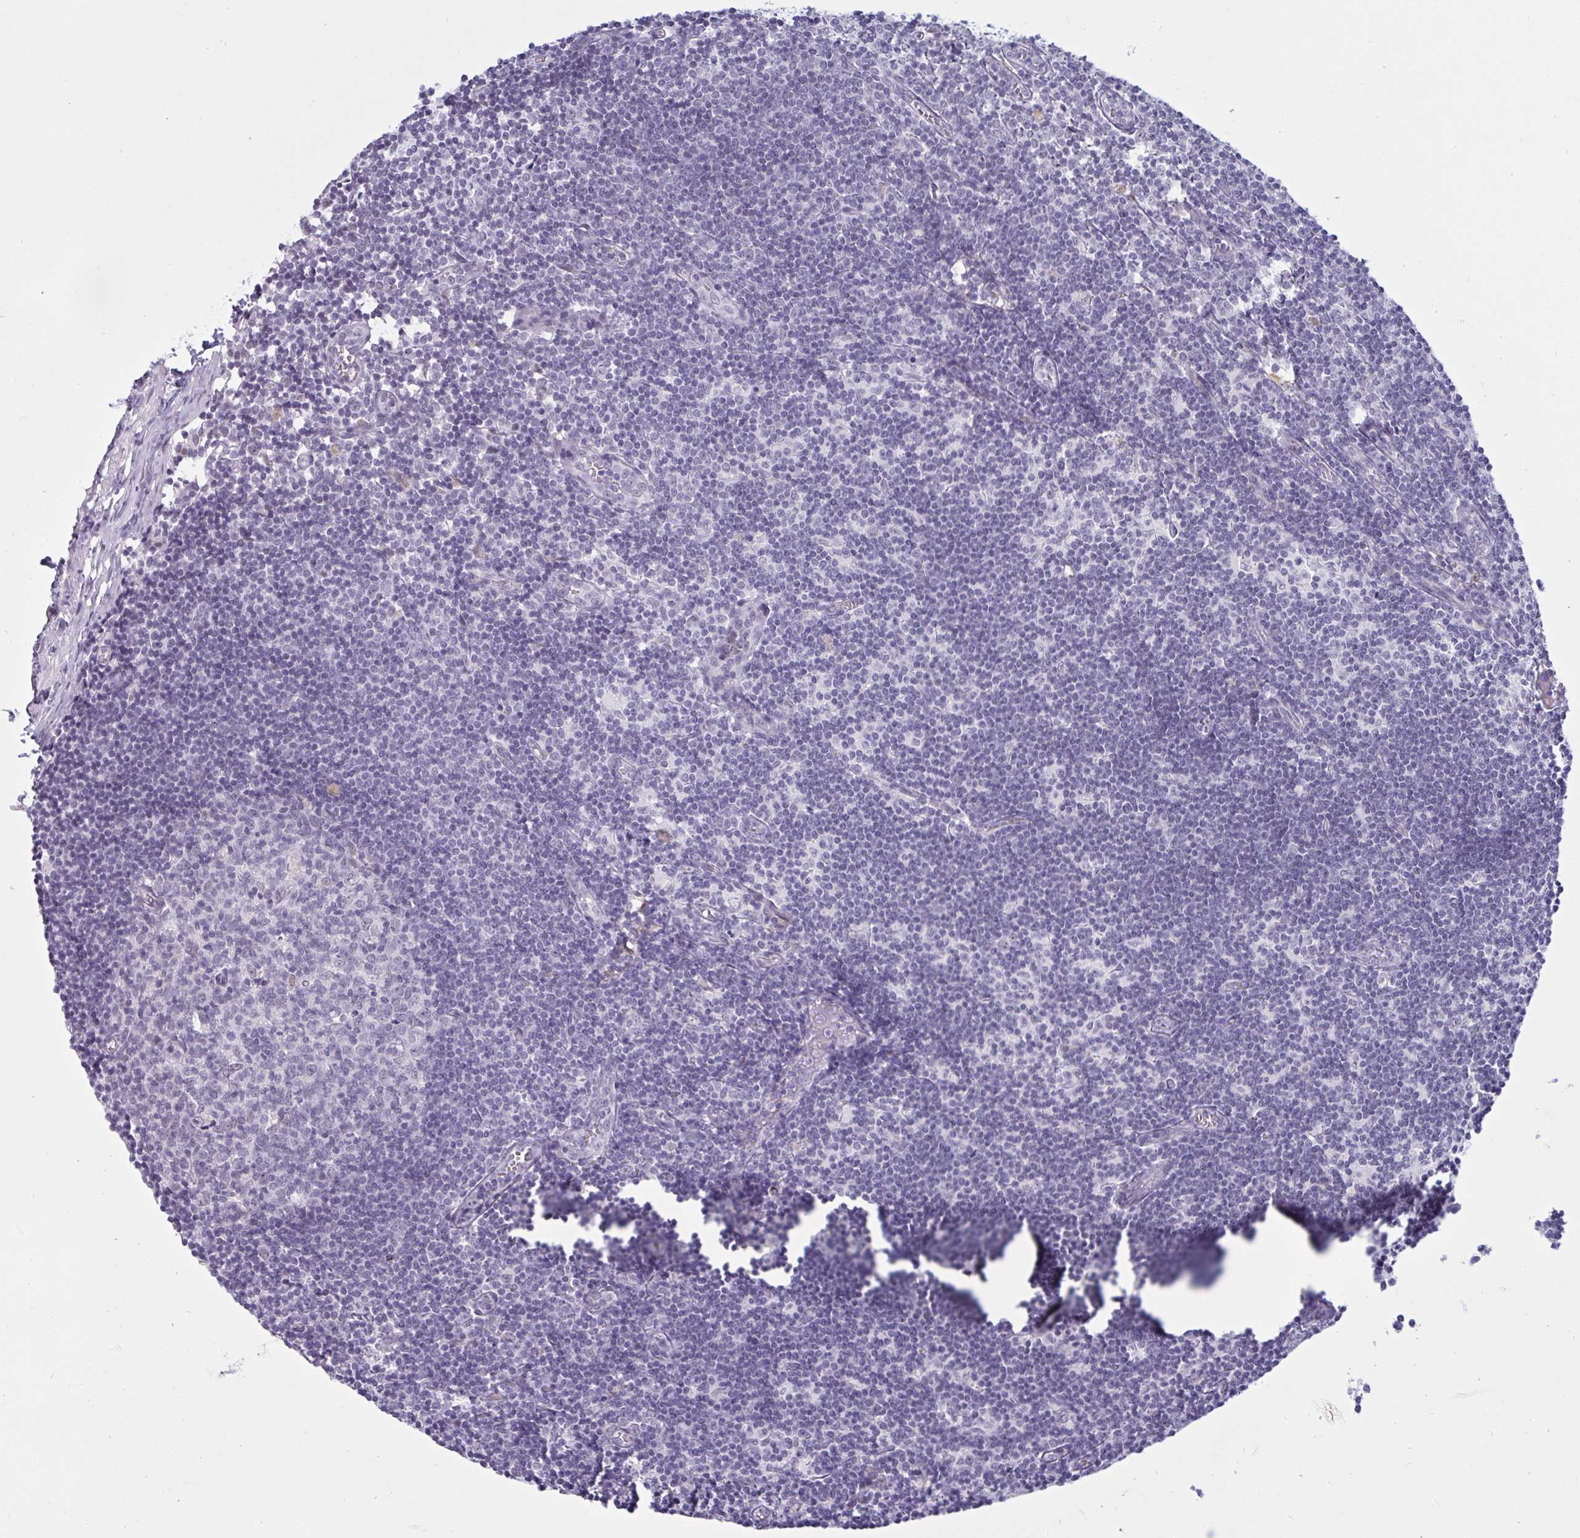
{"staining": {"intensity": "negative", "quantity": "none", "location": "none"}, "tissue": "lymph node", "cell_type": "Germinal center cells", "image_type": "normal", "snomed": [{"axis": "morphology", "description": "Normal tissue, NOS"}, {"axis": "topography", "description": "Lymph node"}], "caption": "IHC of normal lymph node demonstrates no staining in germinal center cells.", "gene": "MSMB", "patient": {"sex": "female", "age": 31}}